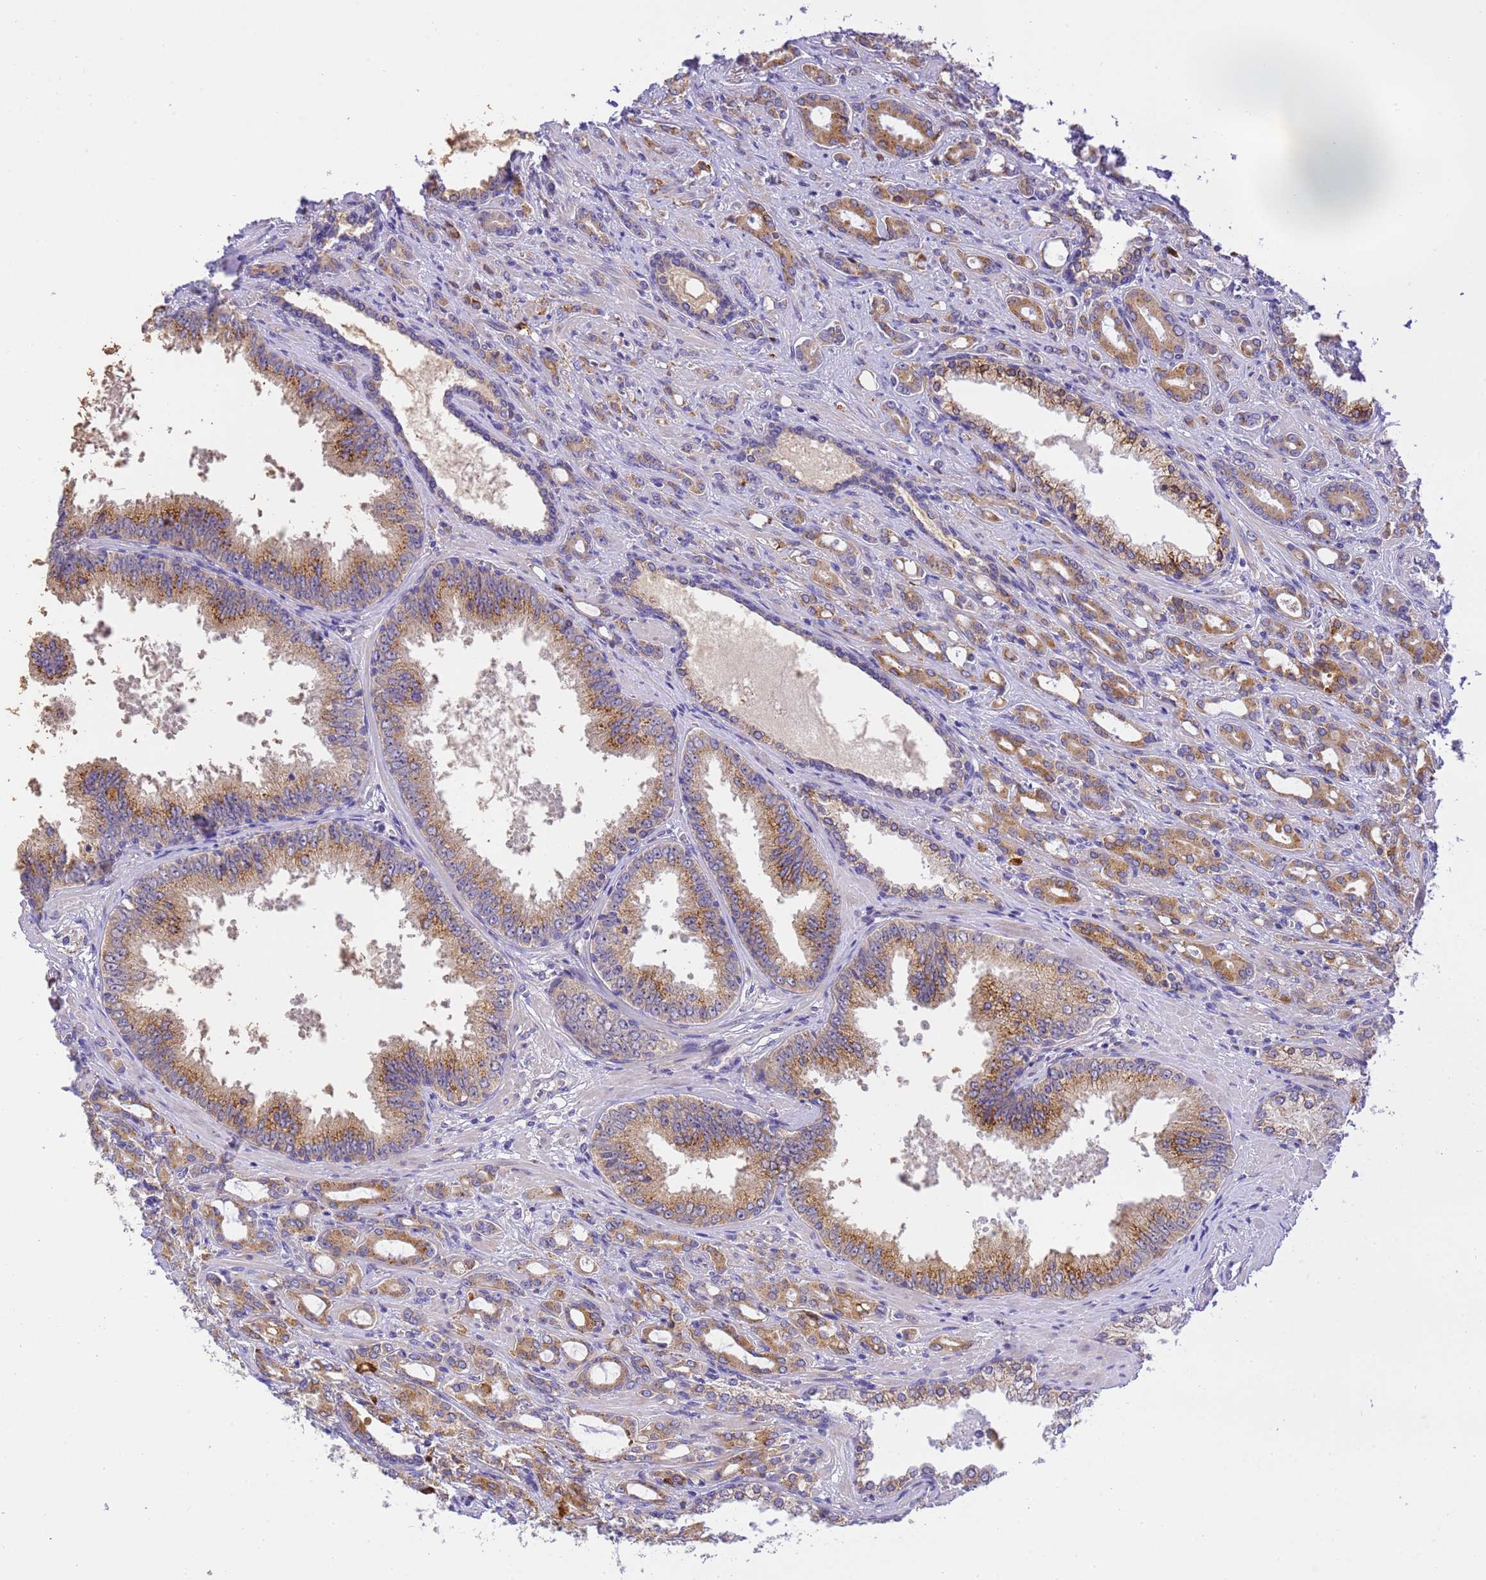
{"staining": {"intensity": "moderate", "quantity": ">75%", "location": "cytoplasmic/membranous"}, "tissue": "prostate cancer", "cell_type": "Tumor cells", "image_type": "cancer", "snomed": [{"axis": "morphology", "description": "Adenocarcinoma, High grade"}, {"axis": "topography", "description": "Prostate"}], "caption": "IHC photomicrograph of adenocarcinoma (high-grade) (prostate) stained for a protein (brown), which displays medium levels of moderate cytoplasmic/membranous positivity in about >75% of tumor cells.", "gene": "RHBDD3", "patient": {"sex": "male", "age": 72}}